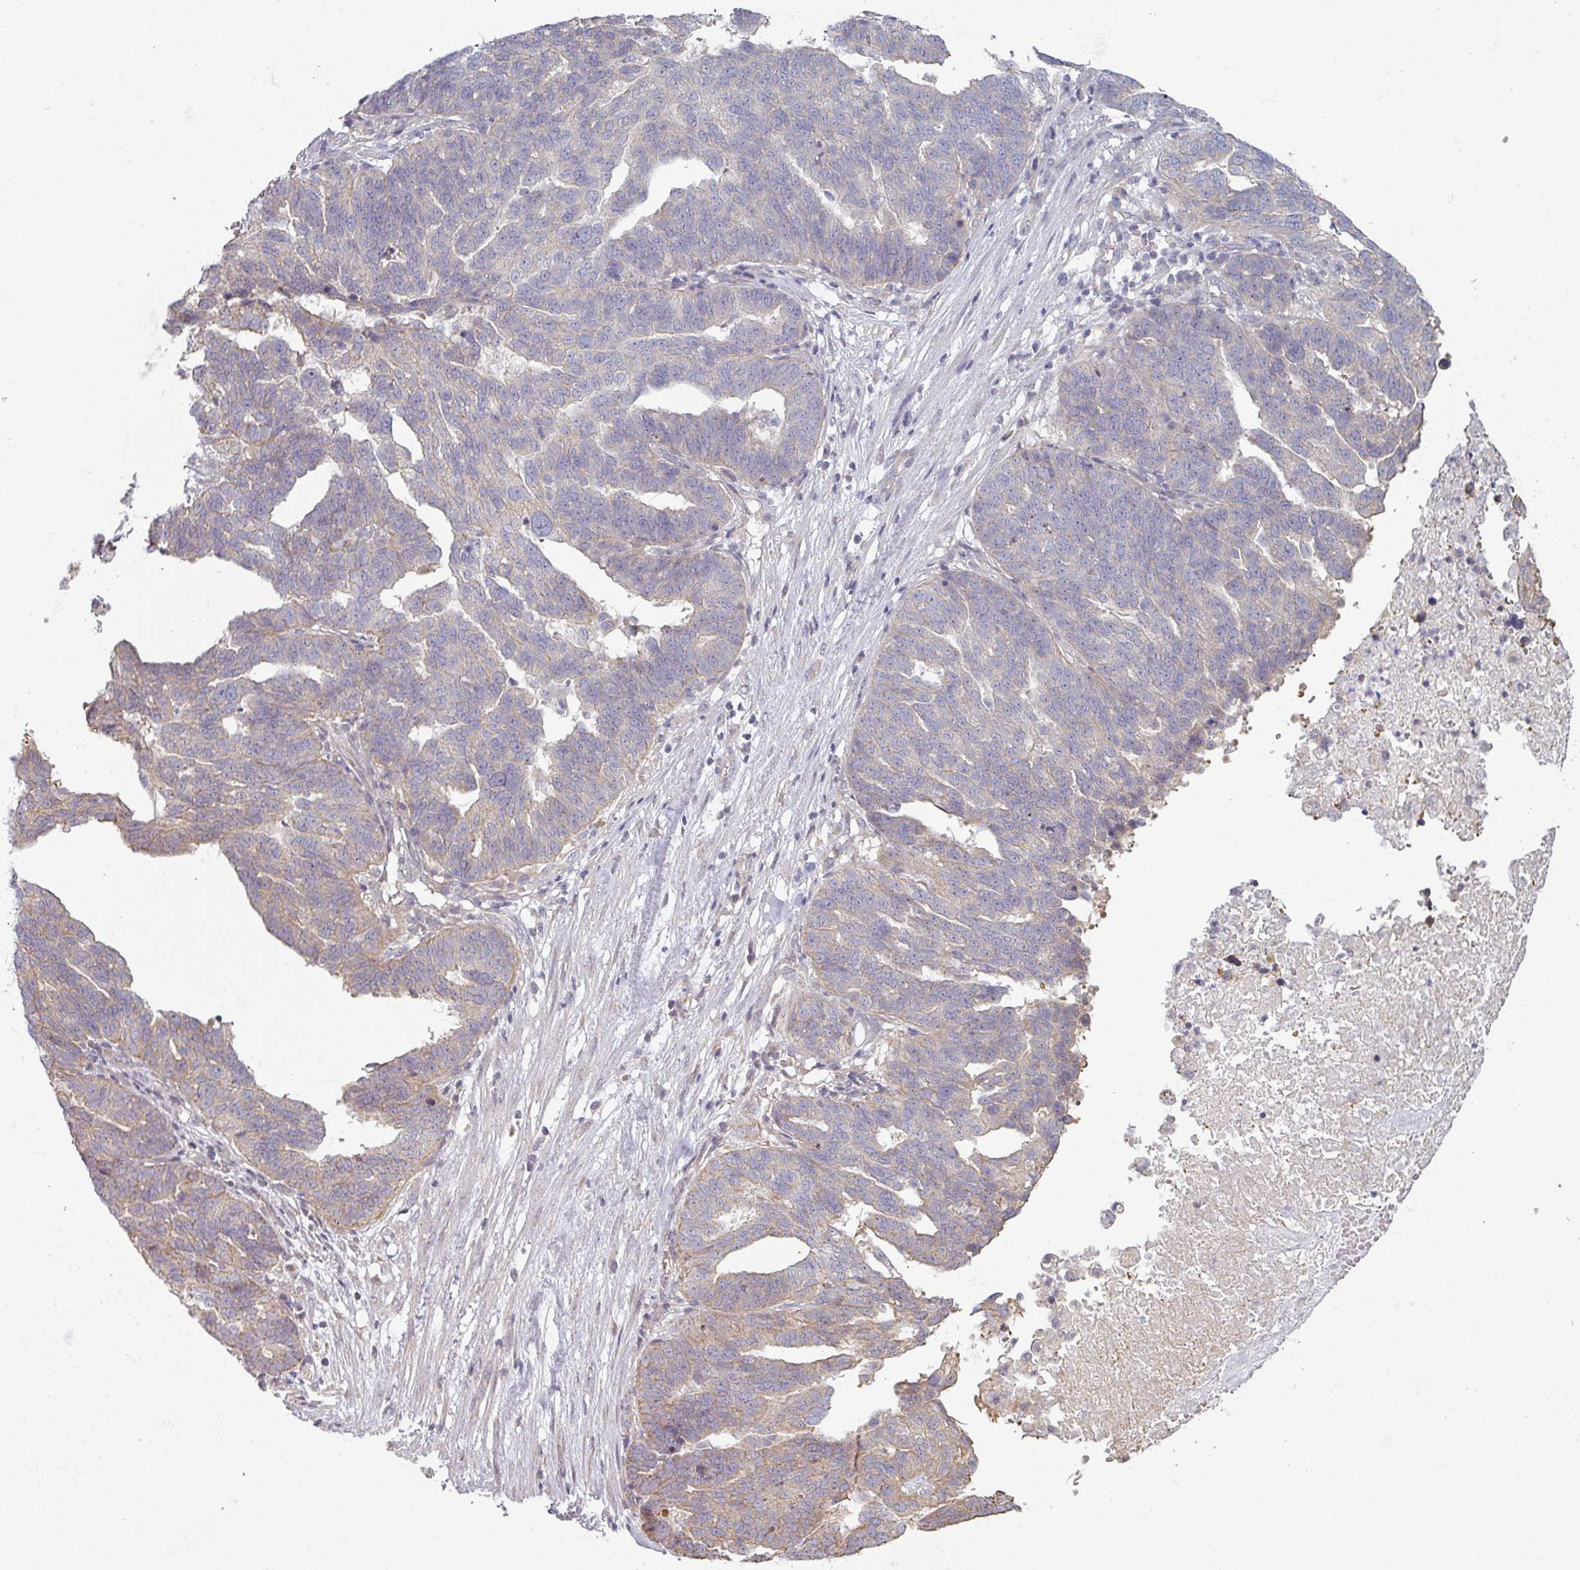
{"staining": {"intensity": "negative", "quantity": "none", "location": "none"}, "tissue": "ovarian cancer", "cell_type": "Tumor cells", "image_type": "cancer", "snomed": [{"axis": "morphology", "description": "Cystadenocarcinoma, serous, NOS"}, {"axis": "topography", "description": "Ovary"}], "caption": "A photomicrograph of human ovarian serous cystadenocarcinoma is negative for staining in tumor cells.", "gene": "PLEKHJ1", "patient": {"sex": "female", "age": 59}}